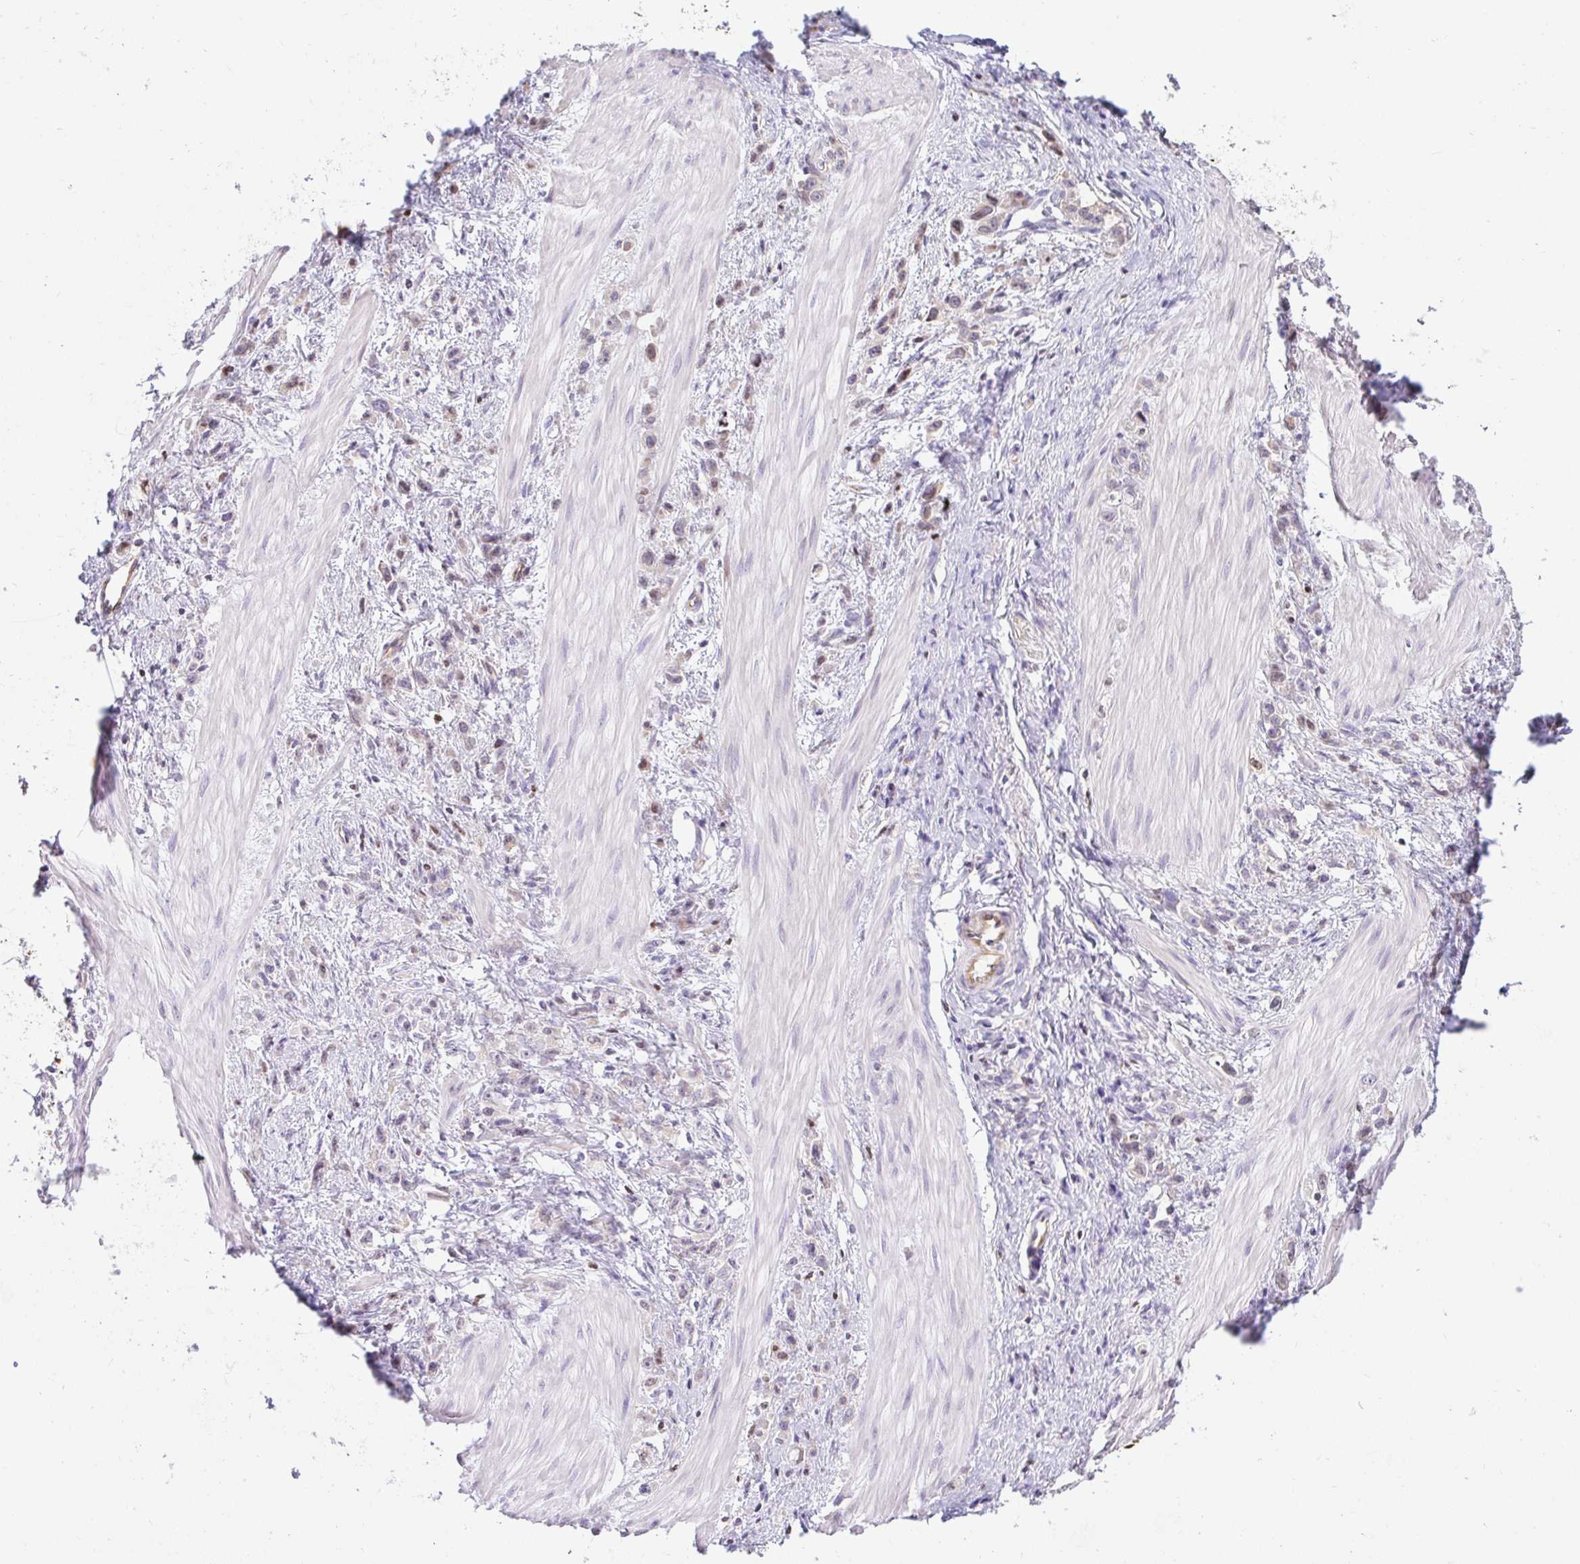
{"staining": {"intensity": "weak", "quantity": "25%-75%", "location": "nuclear"}, "tissue": "stomach cancer", "cell_type": "Tumor cells", "image_type": "cancer", "snomed": [{"axis": "morphology", "description": "Adenocarcinoma, NOS"}, {"axis": "topography", "description": "Stomach"}], "caption": "Stomach cancer tissue reveals weak nuclear staining in about 25%-75% of tumor cells, visualized by immunohistochemistry. Immunohistochemistry (ihc) stains the protein of interest in brown and the nuclei are stained blue.", "gene": "CAPSL", "patient": {"sex": "male", "age": 47}}